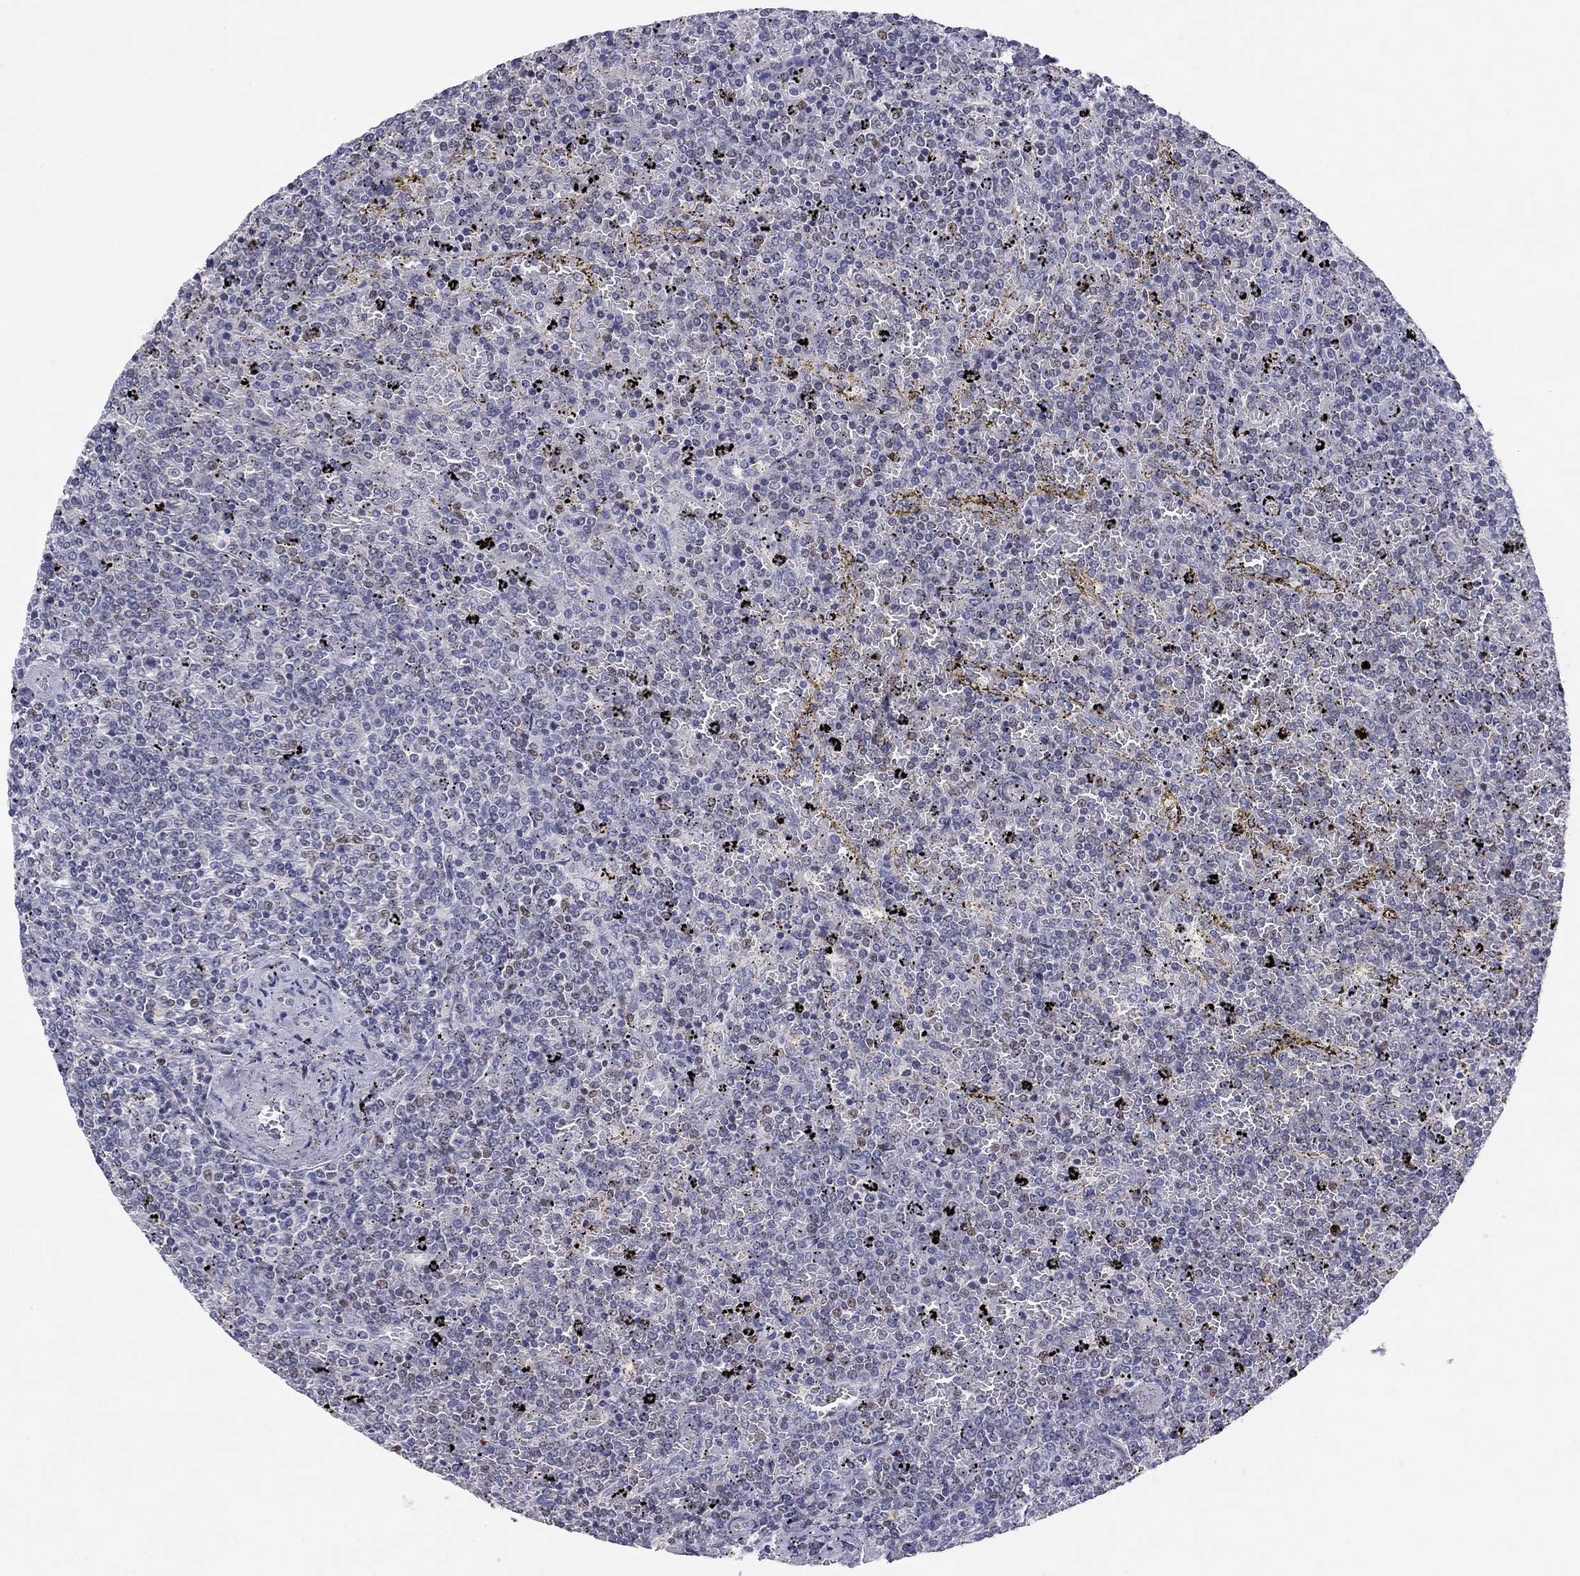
{"staining": {"intensity": "negative", "quantity": "none", "location": "none"}, "tissue": "lymphoma", "cell_type": "Tumor cells", "image_type": "cancer", "snomed": [{"axis": "morphology", "description": "Malignant lymphoma, non-Hodgkin's type, Low grade"}, {"axis": "topography", "description": "Spleen"}], "caption": "A photomicrograph of human low-grade malignant lymphoma, non-Hodgkin's type is negative for staining in tumor cells.", "gene": "CACNA1A", "patient": {"sex": "female", "age": 77}}